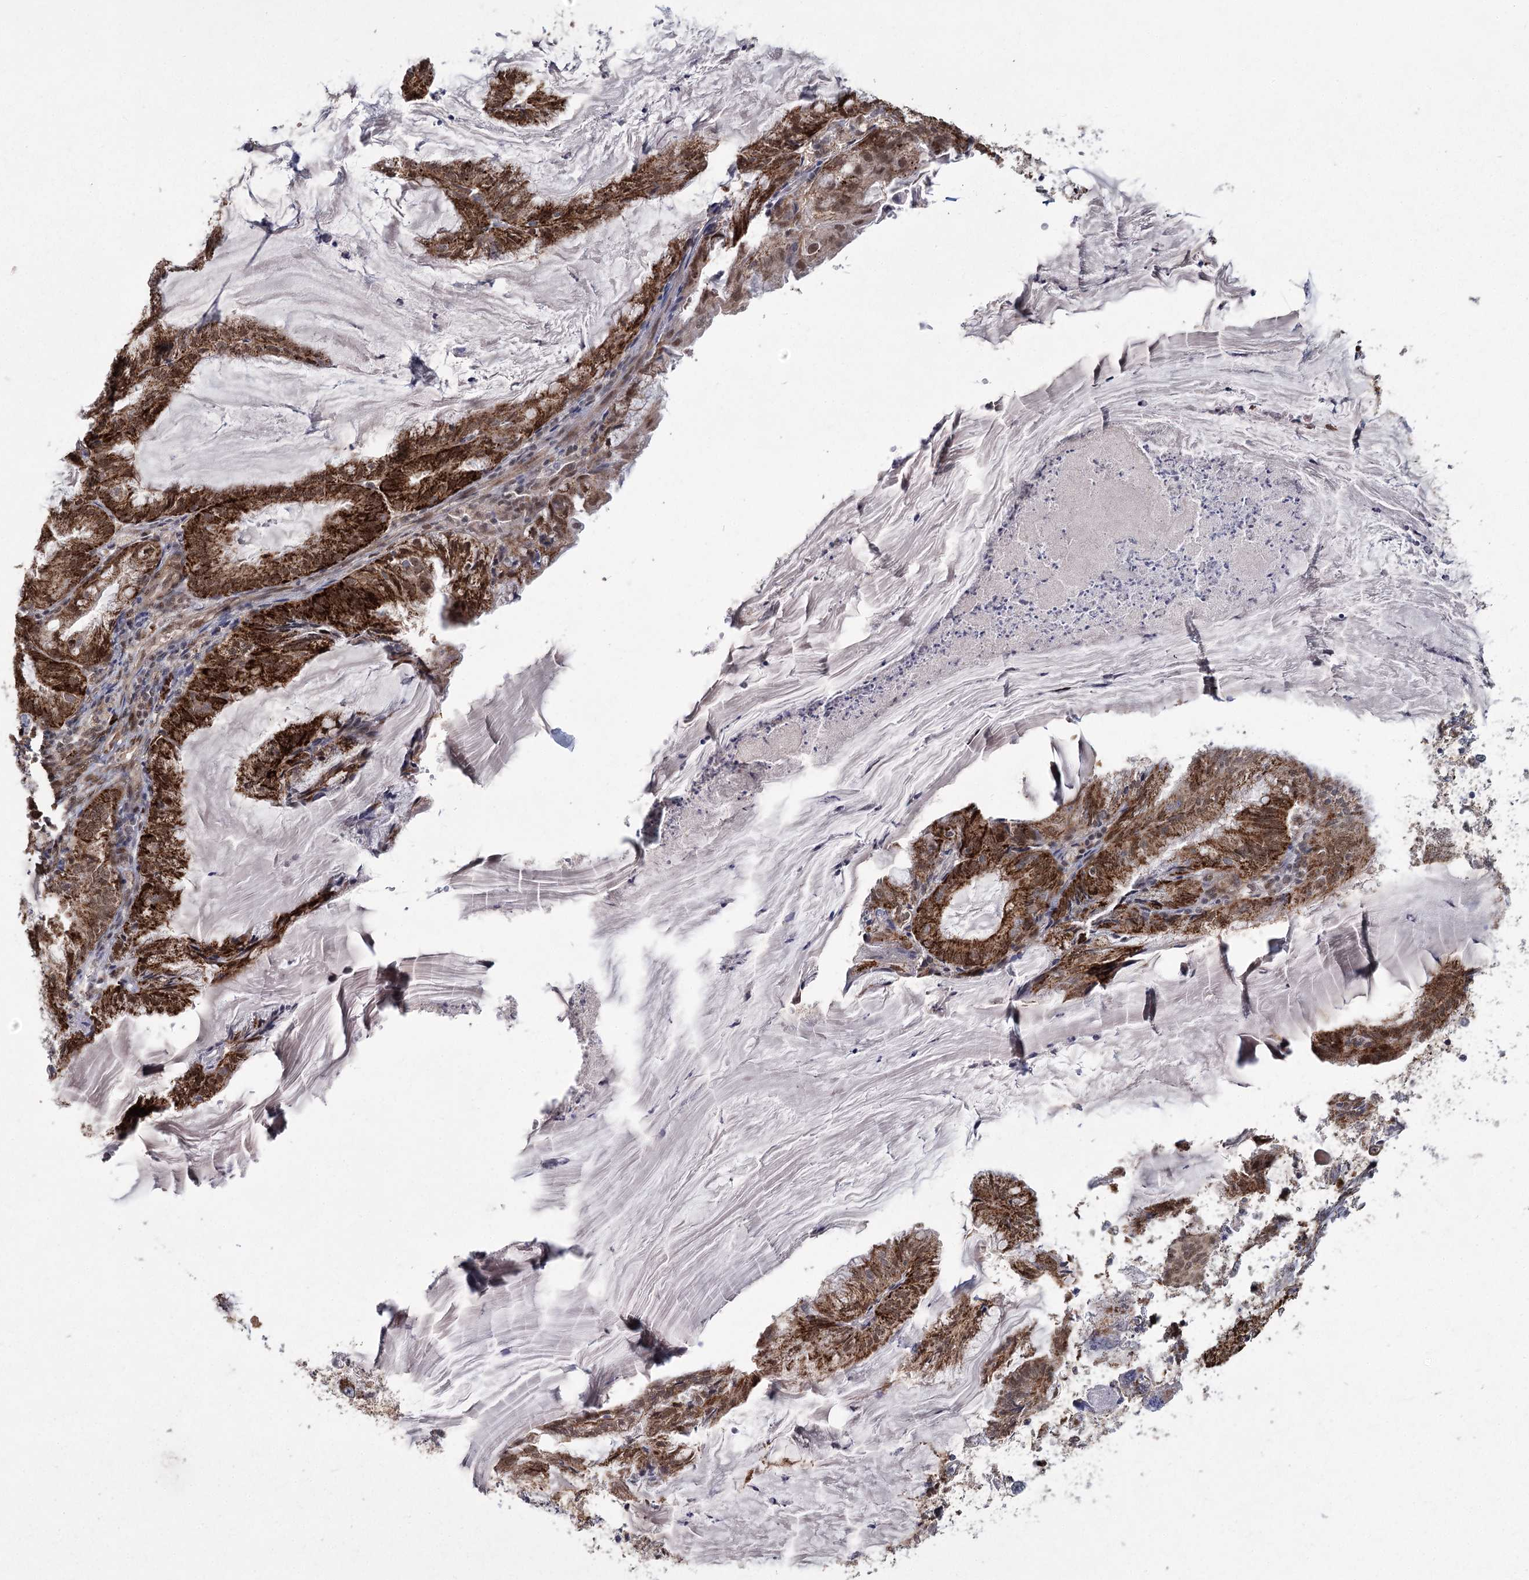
{"staining": {"intensity": "strong", "quantity": ">75%", "location": "cytoplasmic/membranous"}, "tissue": "endometrial cancer", "cell_type": "Tumor cells", "image_type": "cancer", "snomed": [{"axis": "morphology", "description": "Adenocarcinoma, NOS"}, {"axis": "topography", "description": "Endometrium"}], "caption": "Endometrial cancer stained for a protein displays strong cytoplasmic/membranous positivity in tumor cells.", "gene": "ZCCHC24", "patient": {"sex": "female", "age": 86}}